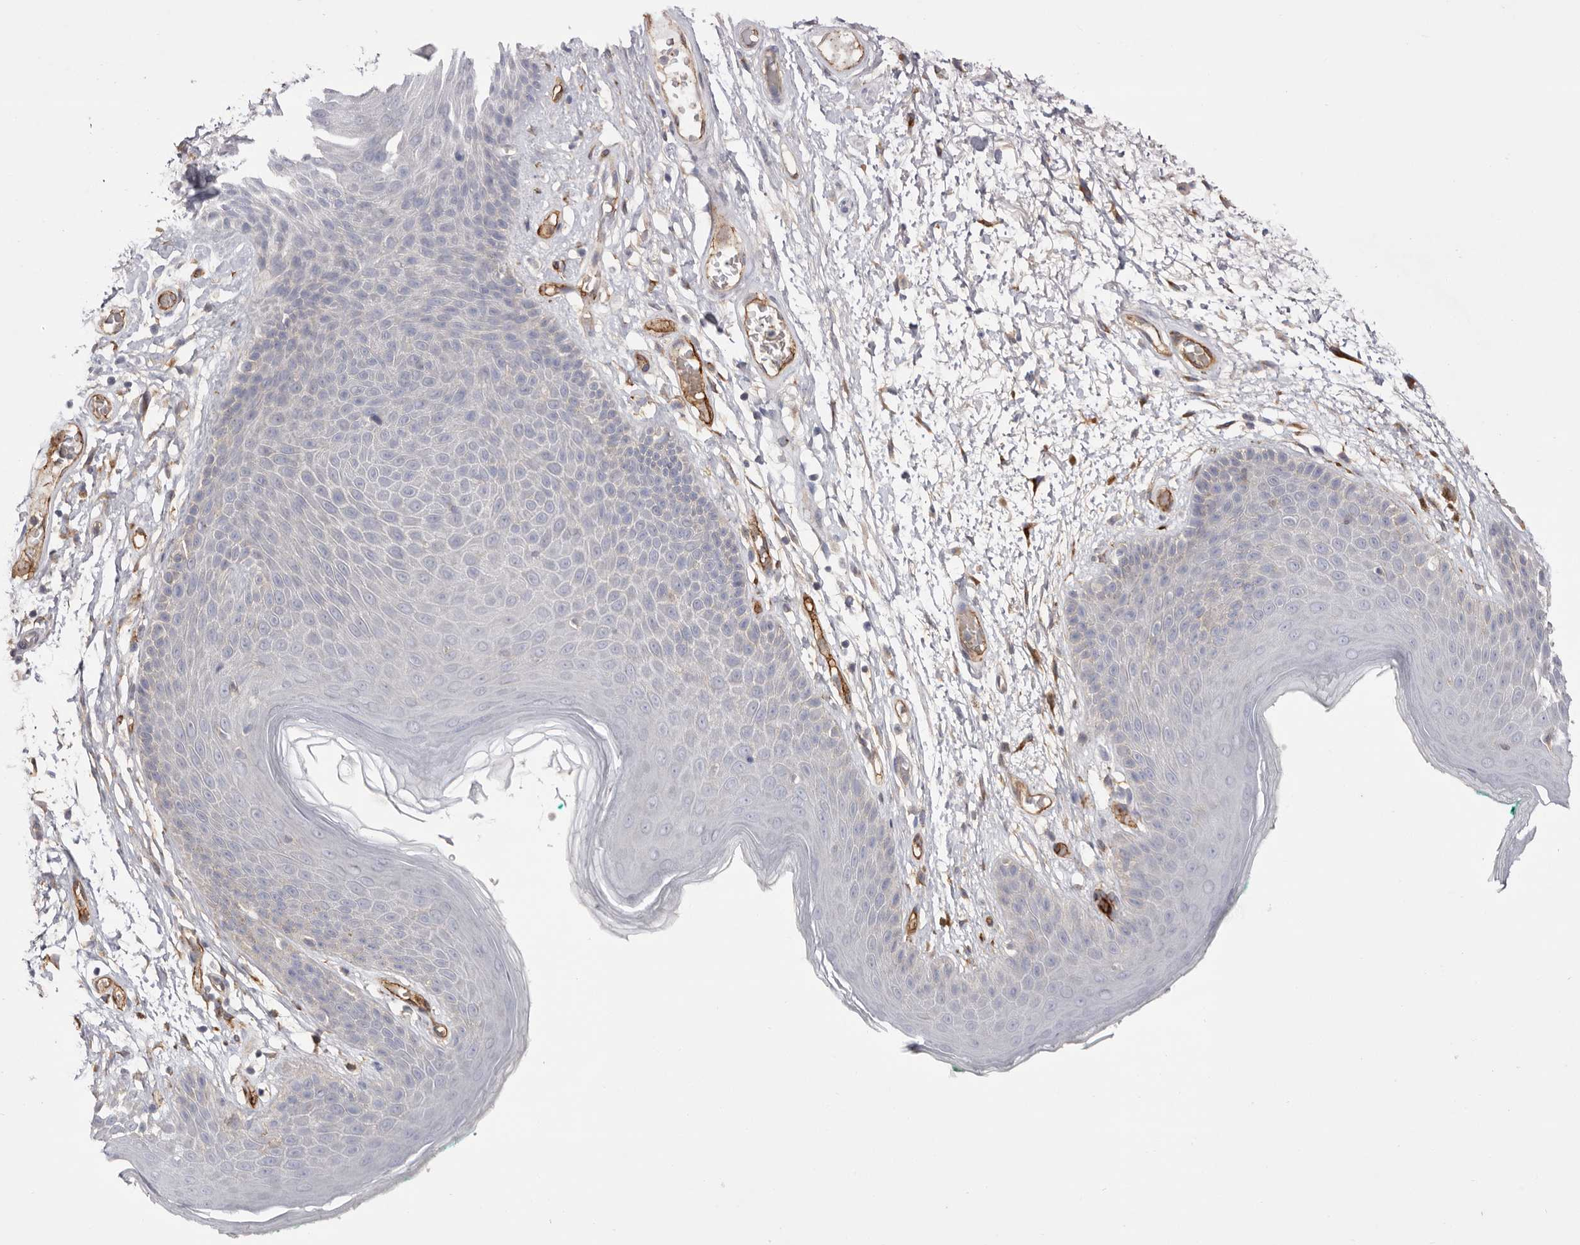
{"staining": {"intensity": "negative", "quantity": "none", "location": "none"}, "tissue": "skin", "cell_type": "Epidermal cells", "image_type": "normal", "snomed": [{"axis": "morphology", "description": "Normal tissue, NOS"}, {"axis": "topography", "description": "Anal"}], "caption": "A high-resolution micrograph shows IHC staining of benign skin, which reveals no significant staining in epidermal cells.", "gene": "LRRC66", "patient": {"sex": "male", "age": 74}}